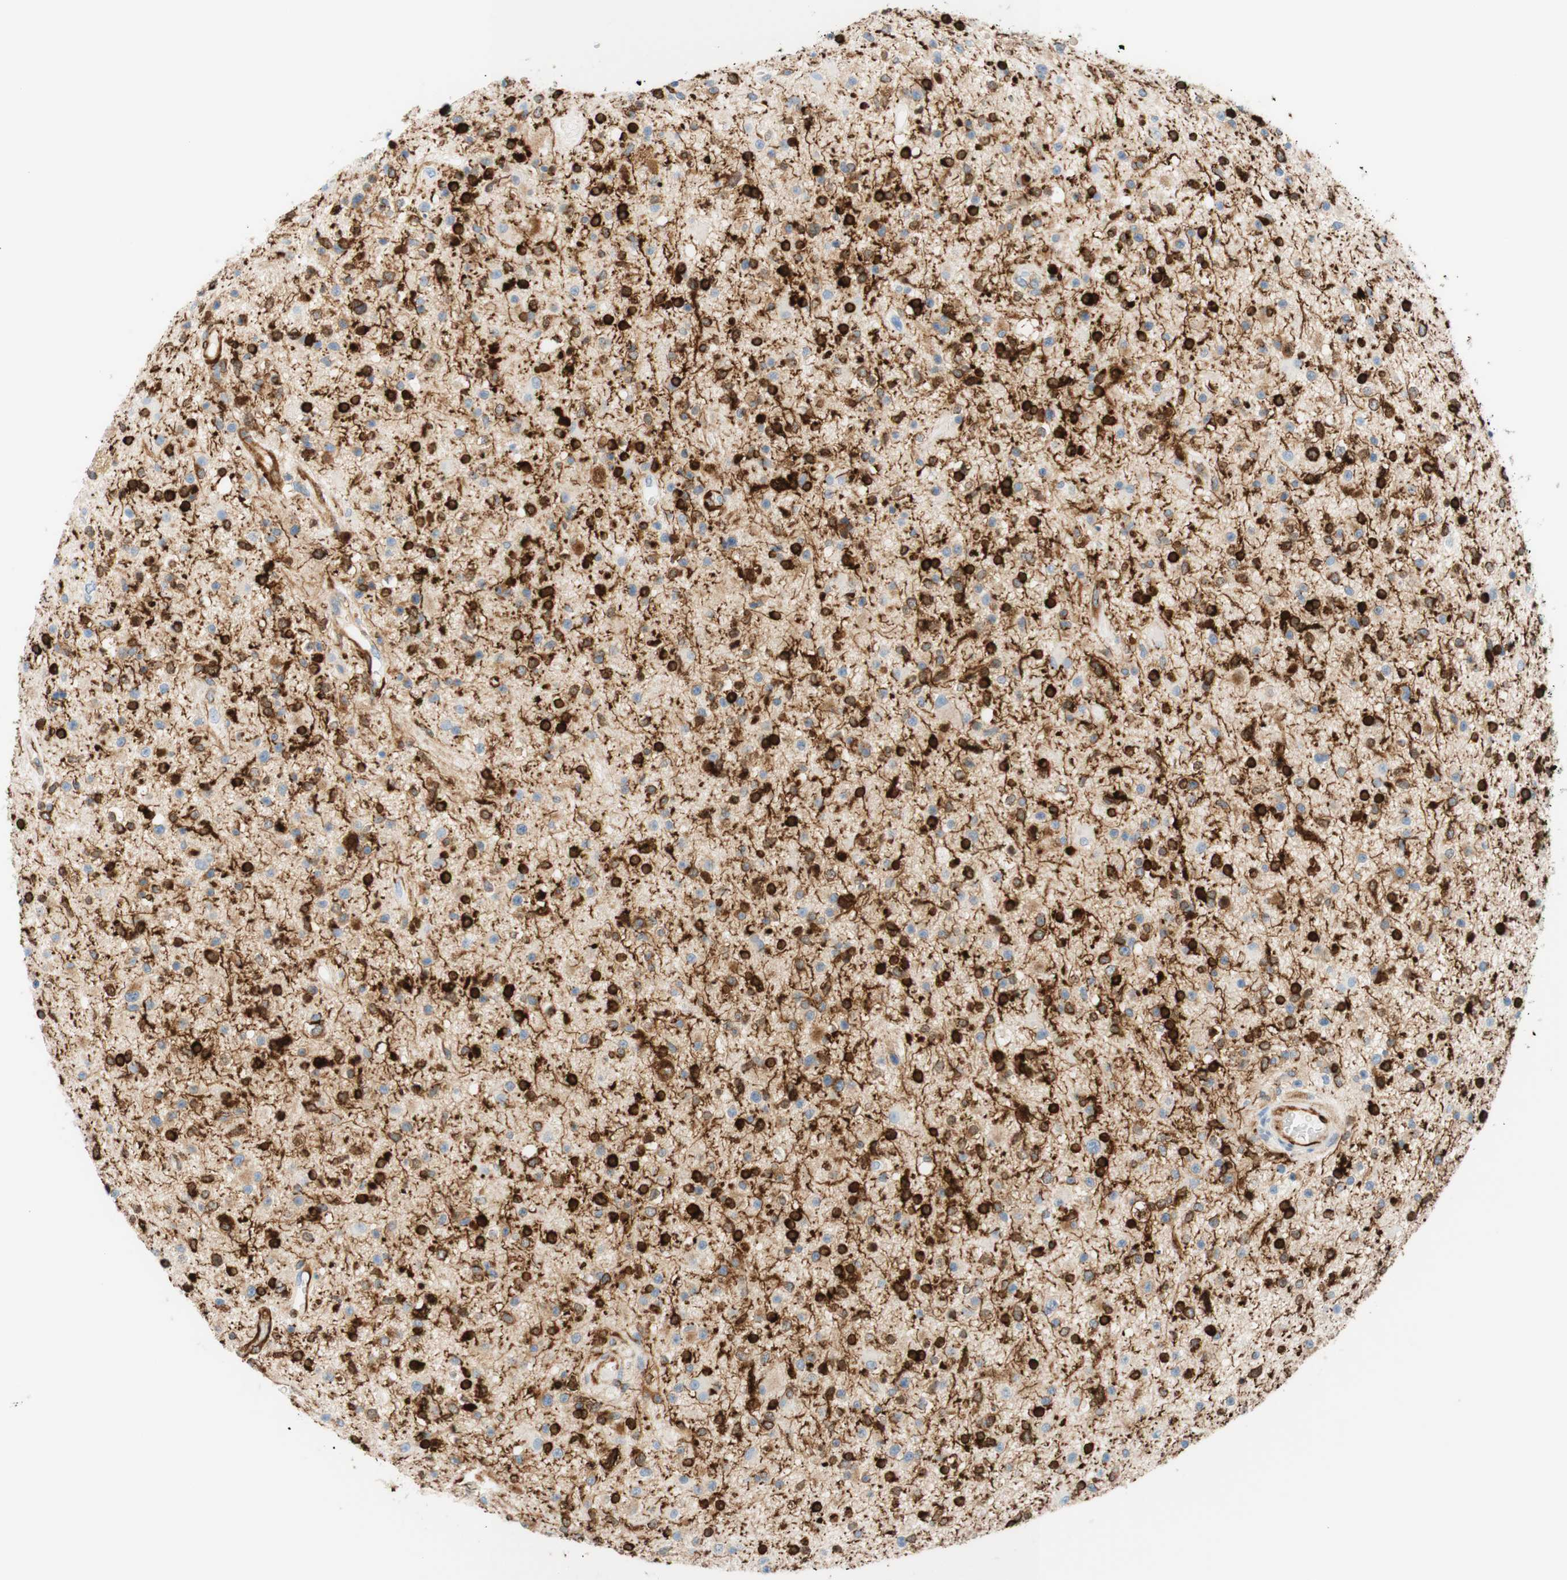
{"staining": {"intensity": "strong", "quantity": ">75%", "location": "cytoplasmic/membranous,nuclear"}, "tissue": "glioma", "cell_type": "Tumor cells", "image_type": "cancer", "snomed": [{"axis": "morphology", "description": "Glioma, malignant, High grade"}, {"axis": "topography", "description": "Brain"}], "caption": "Human glioma stained with a protein marker displays strong staining in tumor cells.", "gene": "STMN1", "patient": {"sex": "male", "age": 33}}